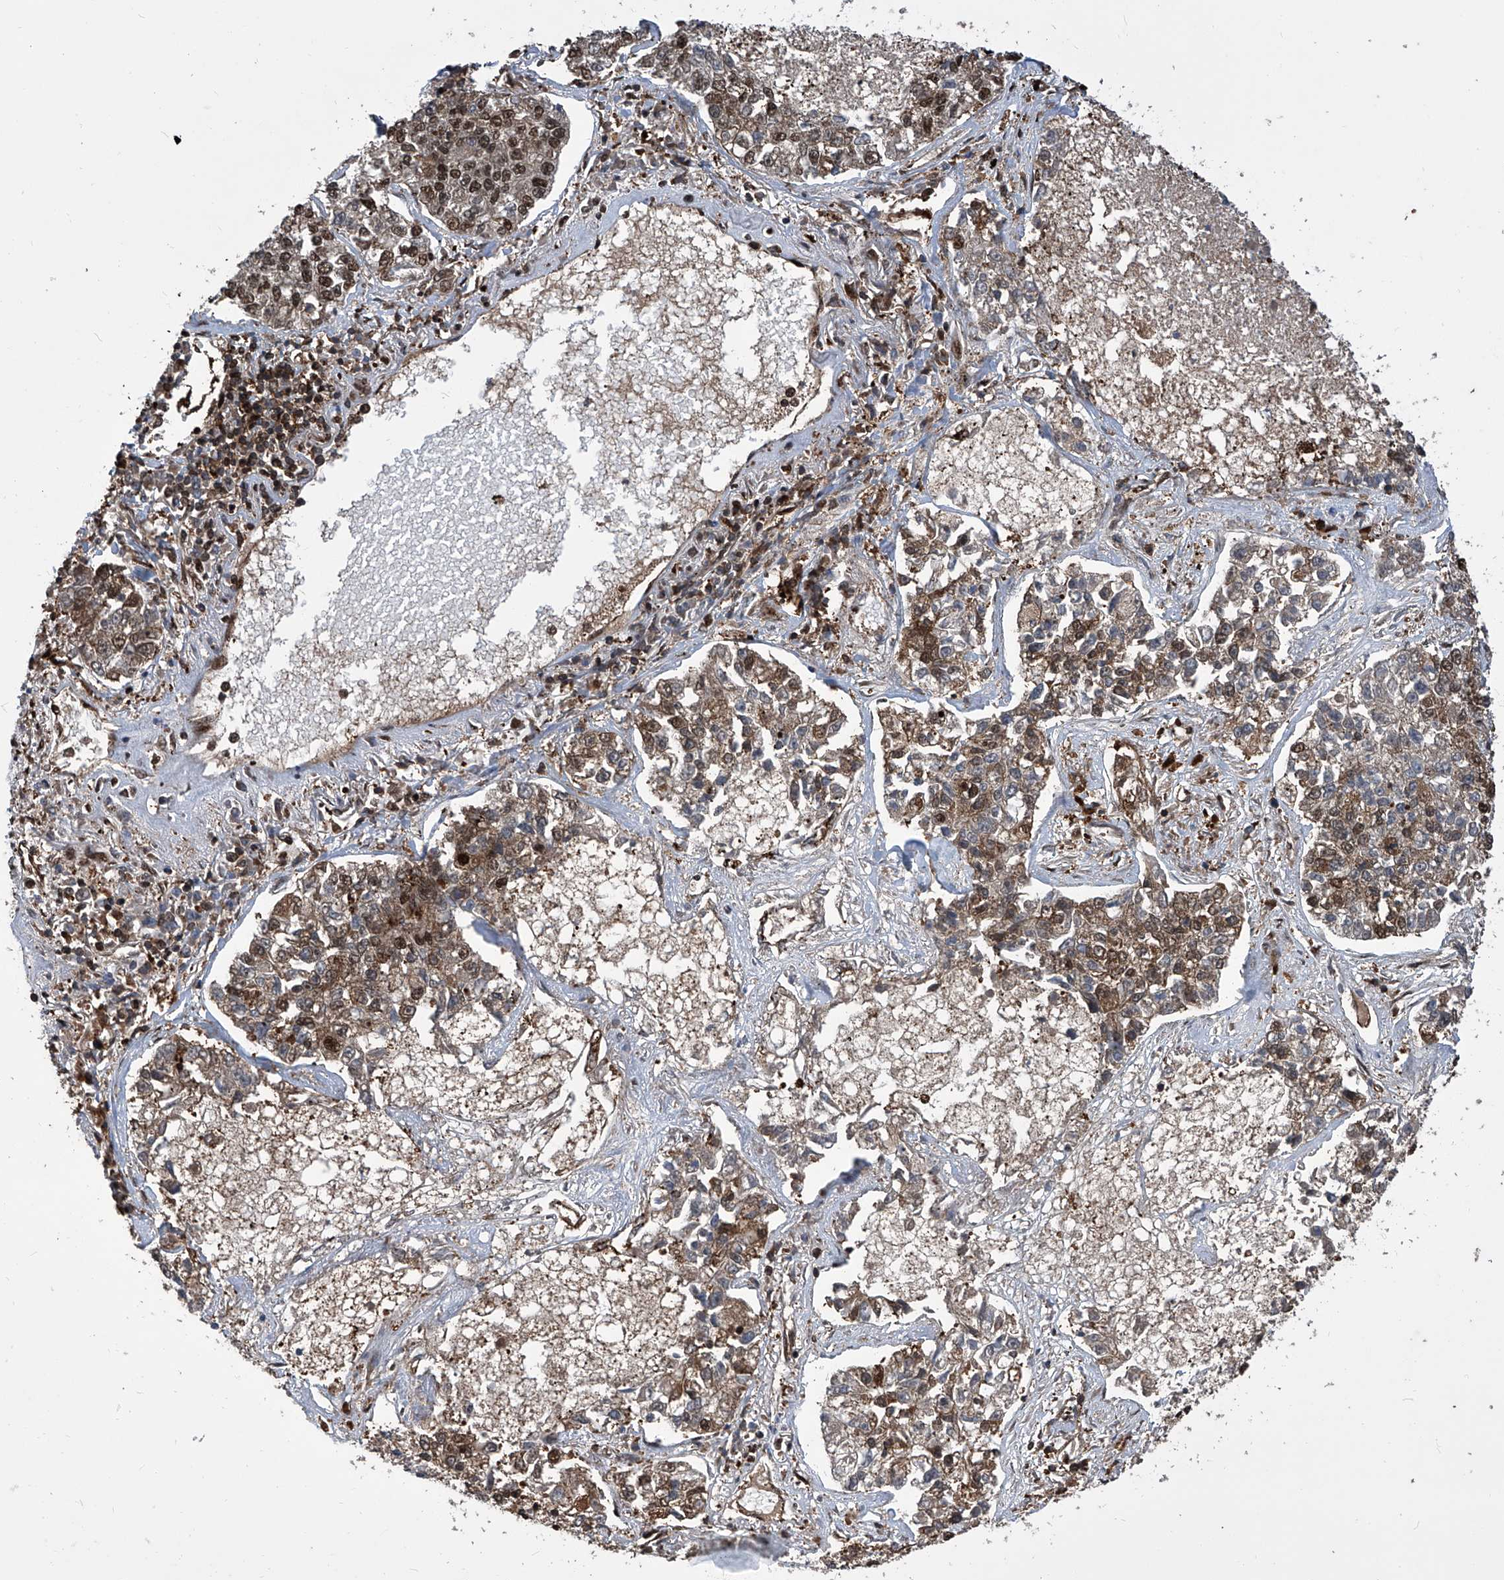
{"staining": {"intensity": "strong", "quantity": "25%-75%", "location": "cytoplasmic/membranous,nuclear"}, "tissue": "lung cancer", "cell_type": "Tumor cells", "image_type": "cancer", "snomed": [{"axis": "morphology", "description": "Adenocarcinoma, NOS"}, {"axis": "topography", "description": "Lung"}], "caption": "Lung cancer (adenocarcinoma) tissue shows strong cytoplasmic/membranous and nuclear positivity in about 25%-75% of tumor cells, visualized by immunohistochemistry.", "gene": "PSMB1", "patient": {"sex": "male", "age": 49}}